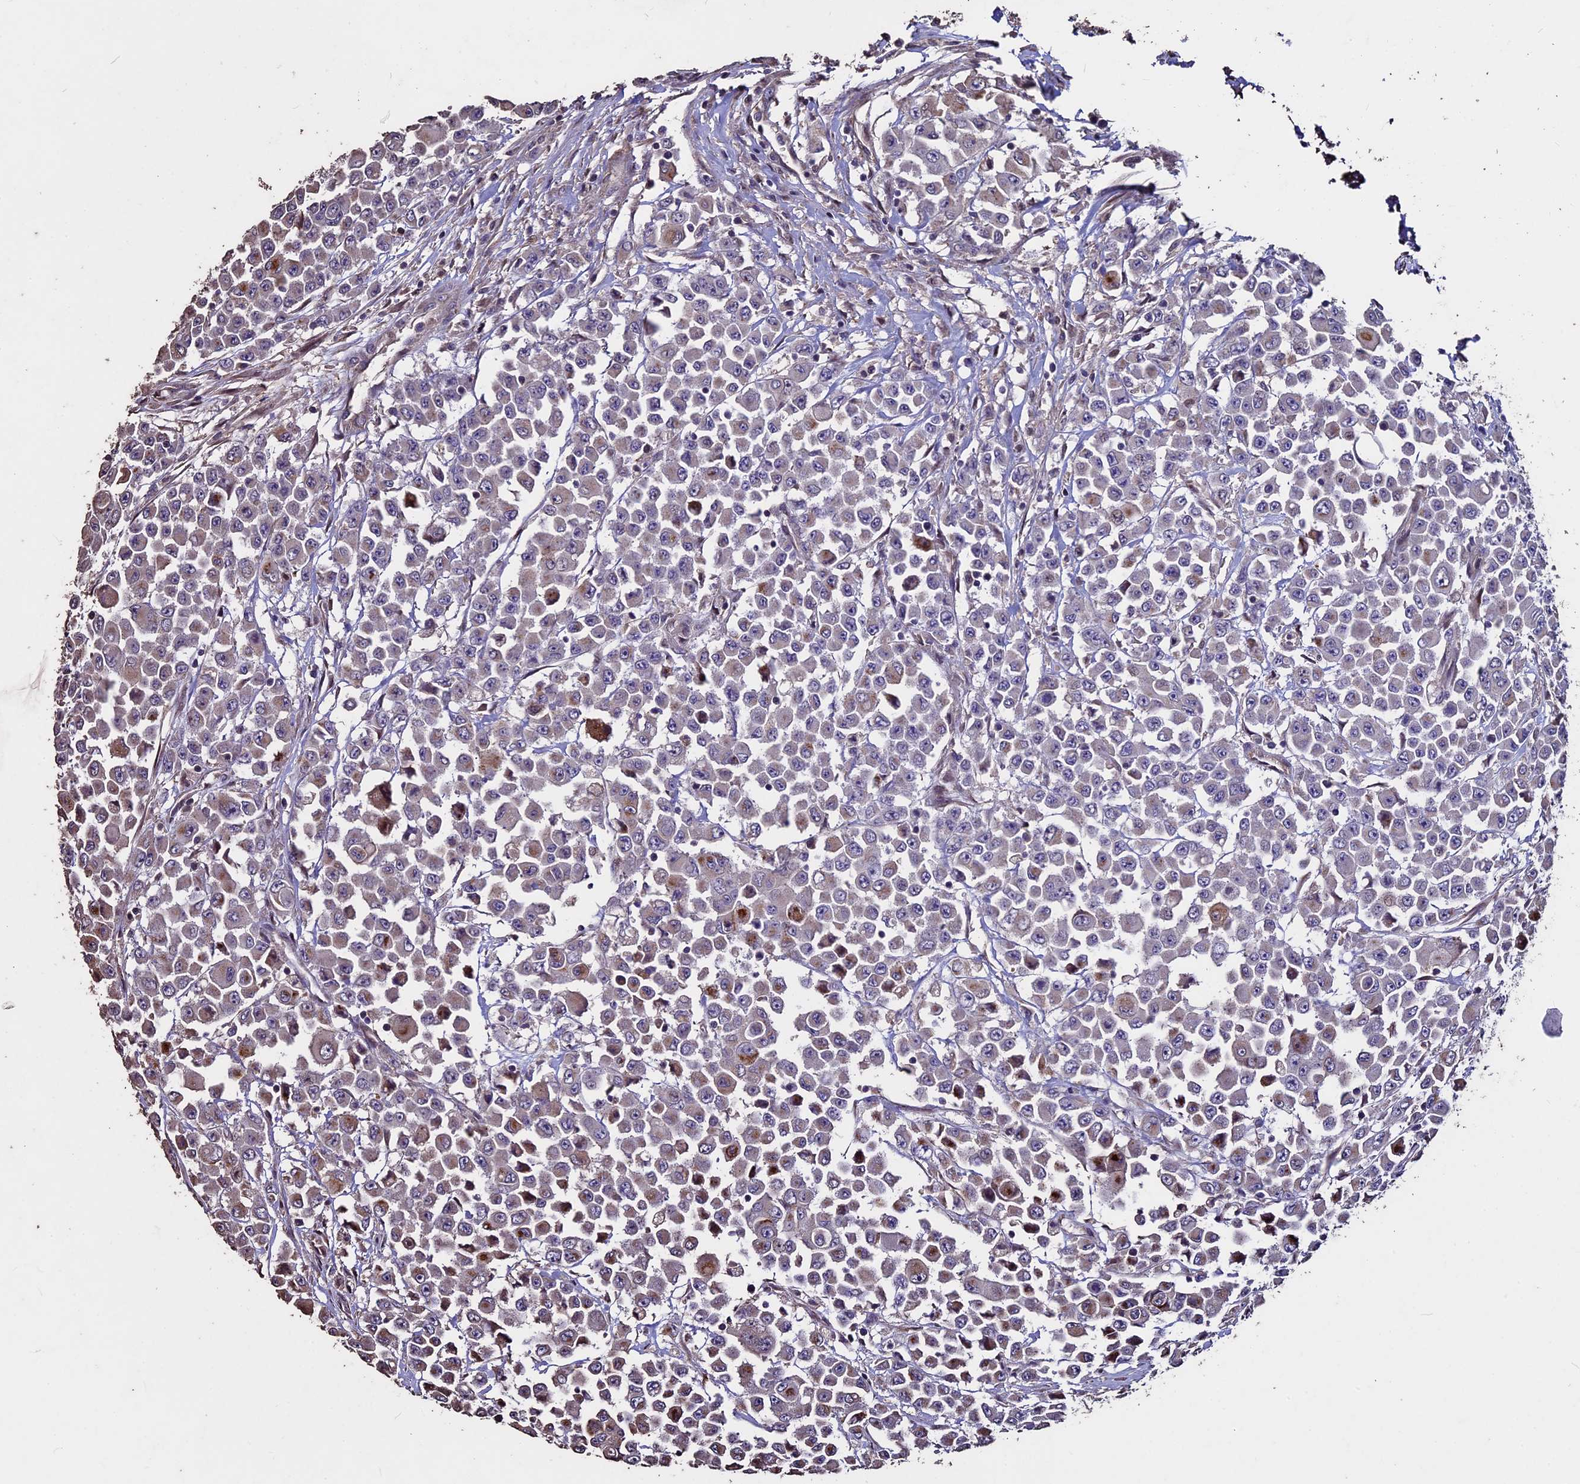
{"staining": {"intensity": "weak", "quantity": "<25%", "location": "cytoplasmic/membranous"}, "tissue": "colorectal cancer", "cell_type": "Tumor cells", "image_type": "cancer", "snomed": [{"axis": "morphology", "description": "Adenocarcinoma, NOS"}, {"axis": "topography", "description": "Colon"}], "caption": "Immunohistochemical staining of colorectal adenocarcinoma demonstrates no significant staining in tumor cells.", "gene": "USB1", "patient": {"sex": "male", "age": 51}}